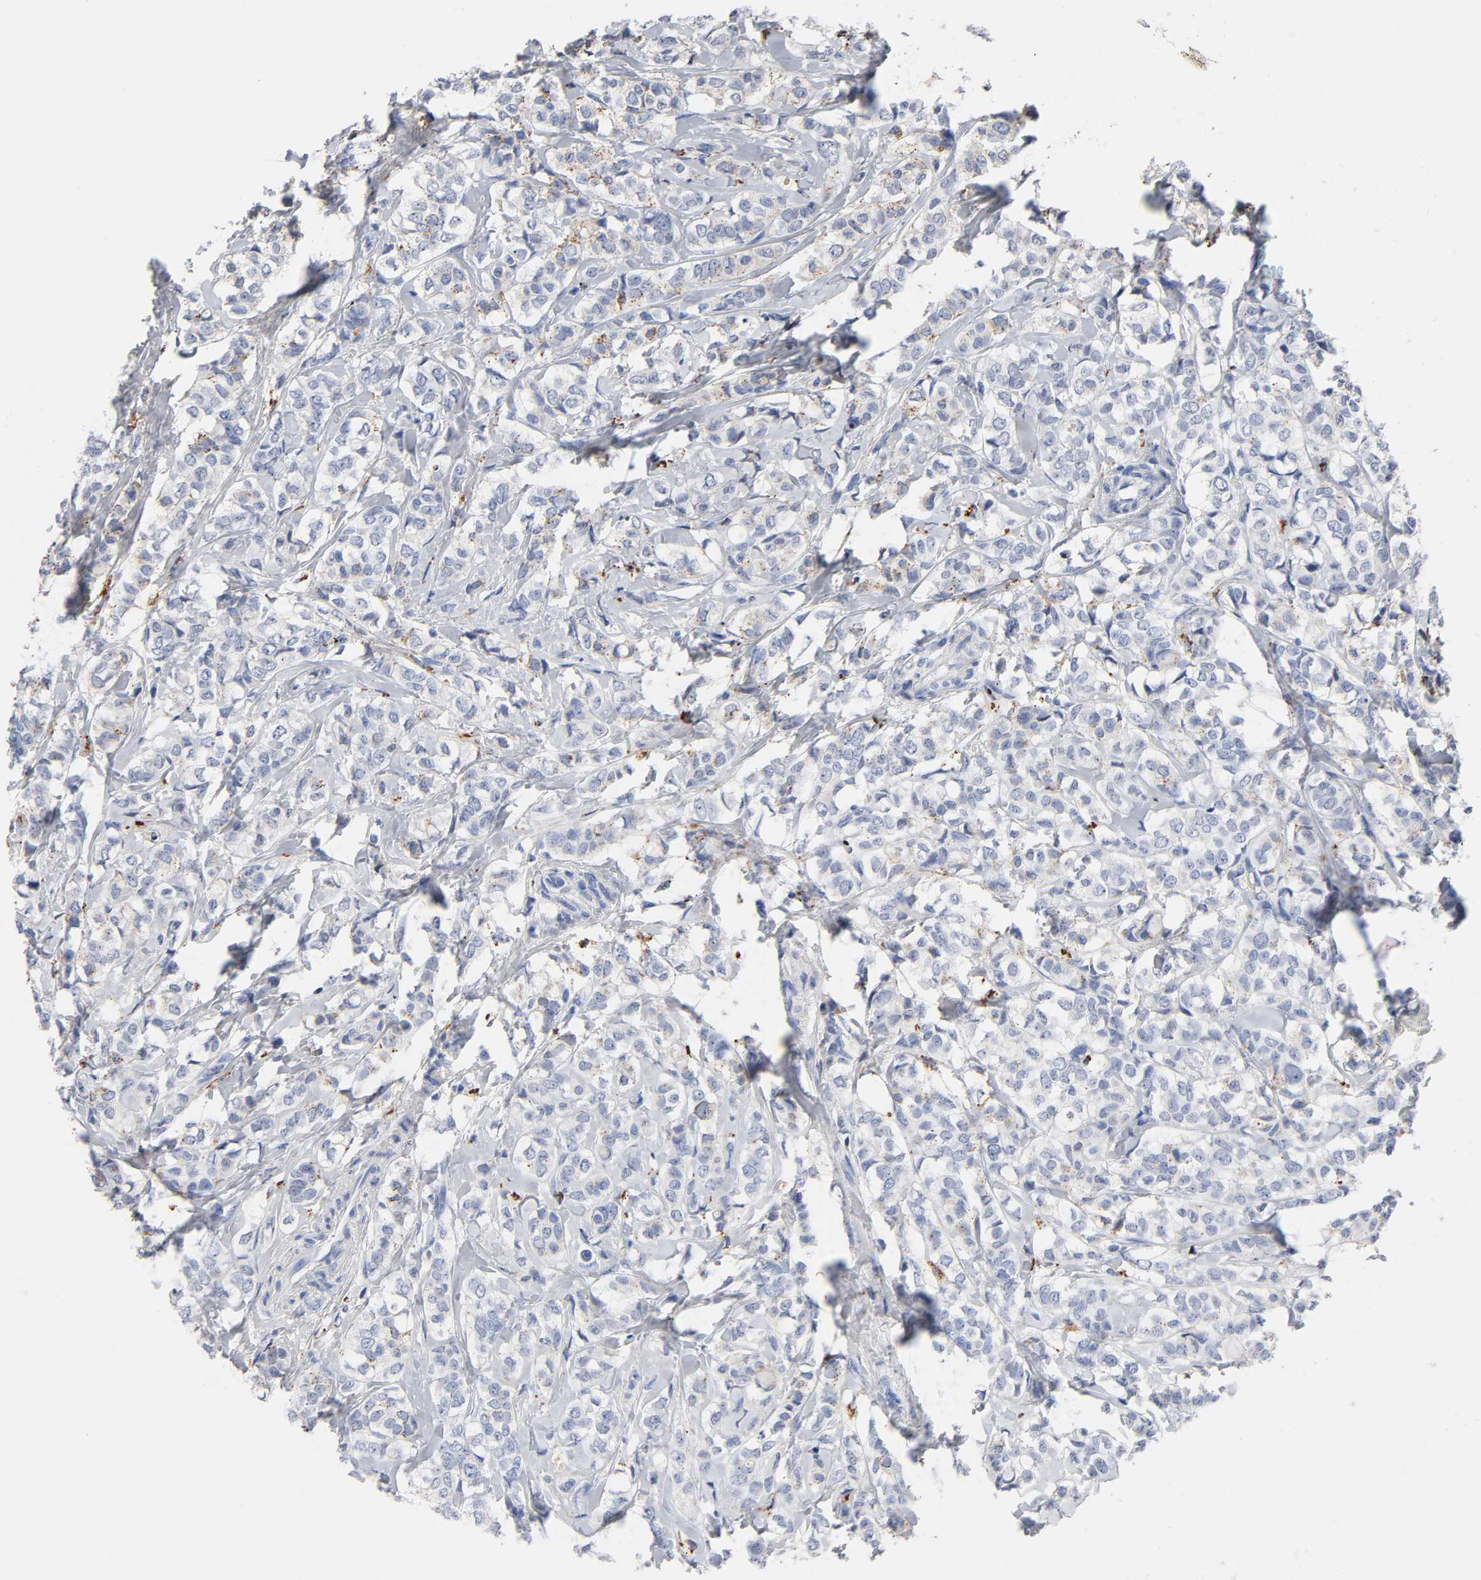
{"staining": {"intensity": "negative", "quantity": "none", "location": "none"}, "tissue": "breast cancer", "cell_type": "Tumor cells", "image_type": "cancer", "snomed": [{"axis": "morphology", "description": "Lobular carcinoma"}, {"axis": "topography", "description": "Breast"}], "caption": "This is an IHC histopathology image of breast cancer (lobular carcinoma). There is no staining in tumor cells.", "gene": "PLP1", "patient": {"sex": "female", "age": 60}}